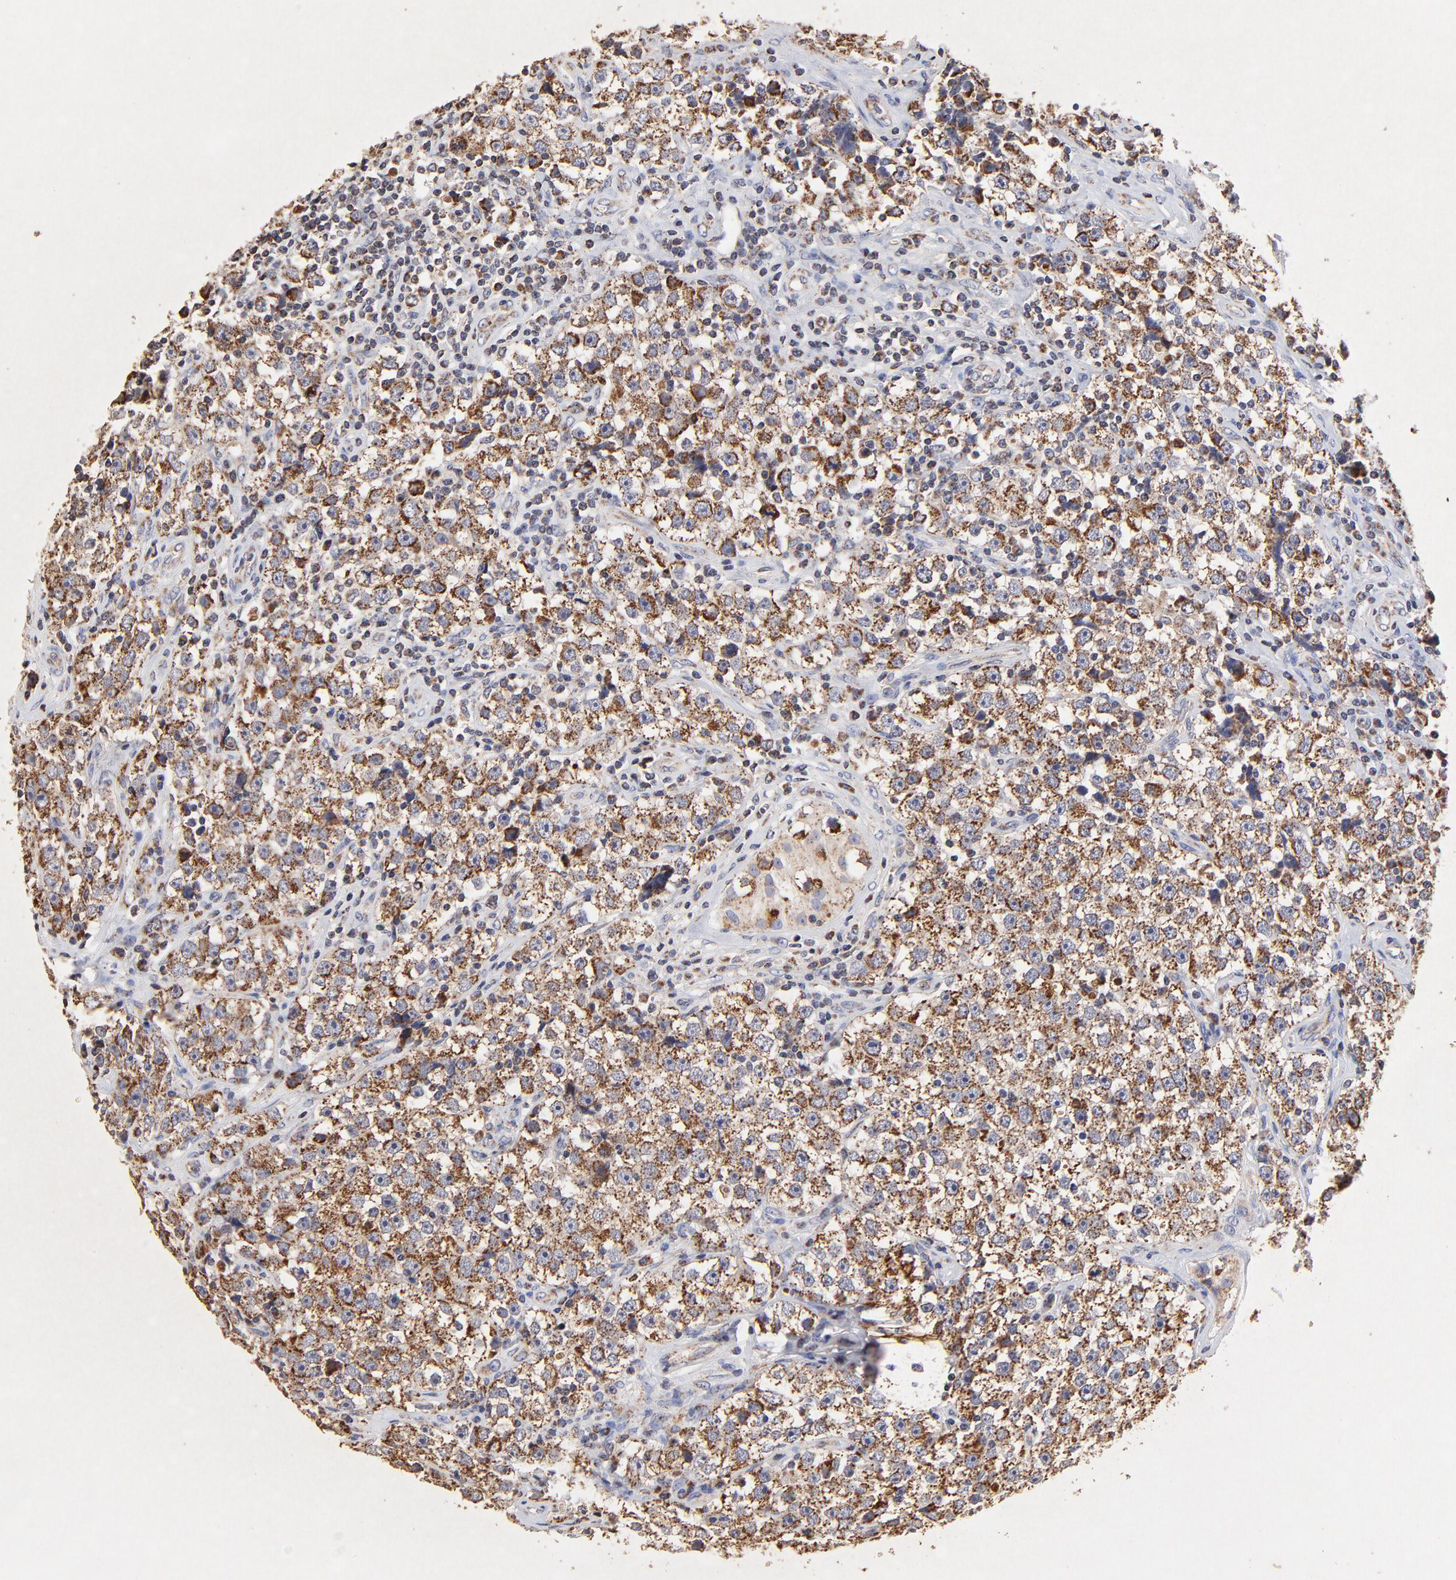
{"staining": {"intensity": "moderate", "quantity": ">75%", "location": "cytoplasmic/membranous"}, "tissue": "testis cancer", "cell_type": "Tumor cells", "image_type": "cancer", "snomed": [{"axis": "morphology", "description": "Seminoma, NOS"}, {"axis": "topography", "description": "Testis"}], "caption": "Immunohistochemical staining of testis seminoma exhibits medium levels of moderate cytoplasmic/membranous protein positivity in approximately >75% of tumor cells.", "gene": "SSBP1", "patient": {"sex": "male", "age": 32}}